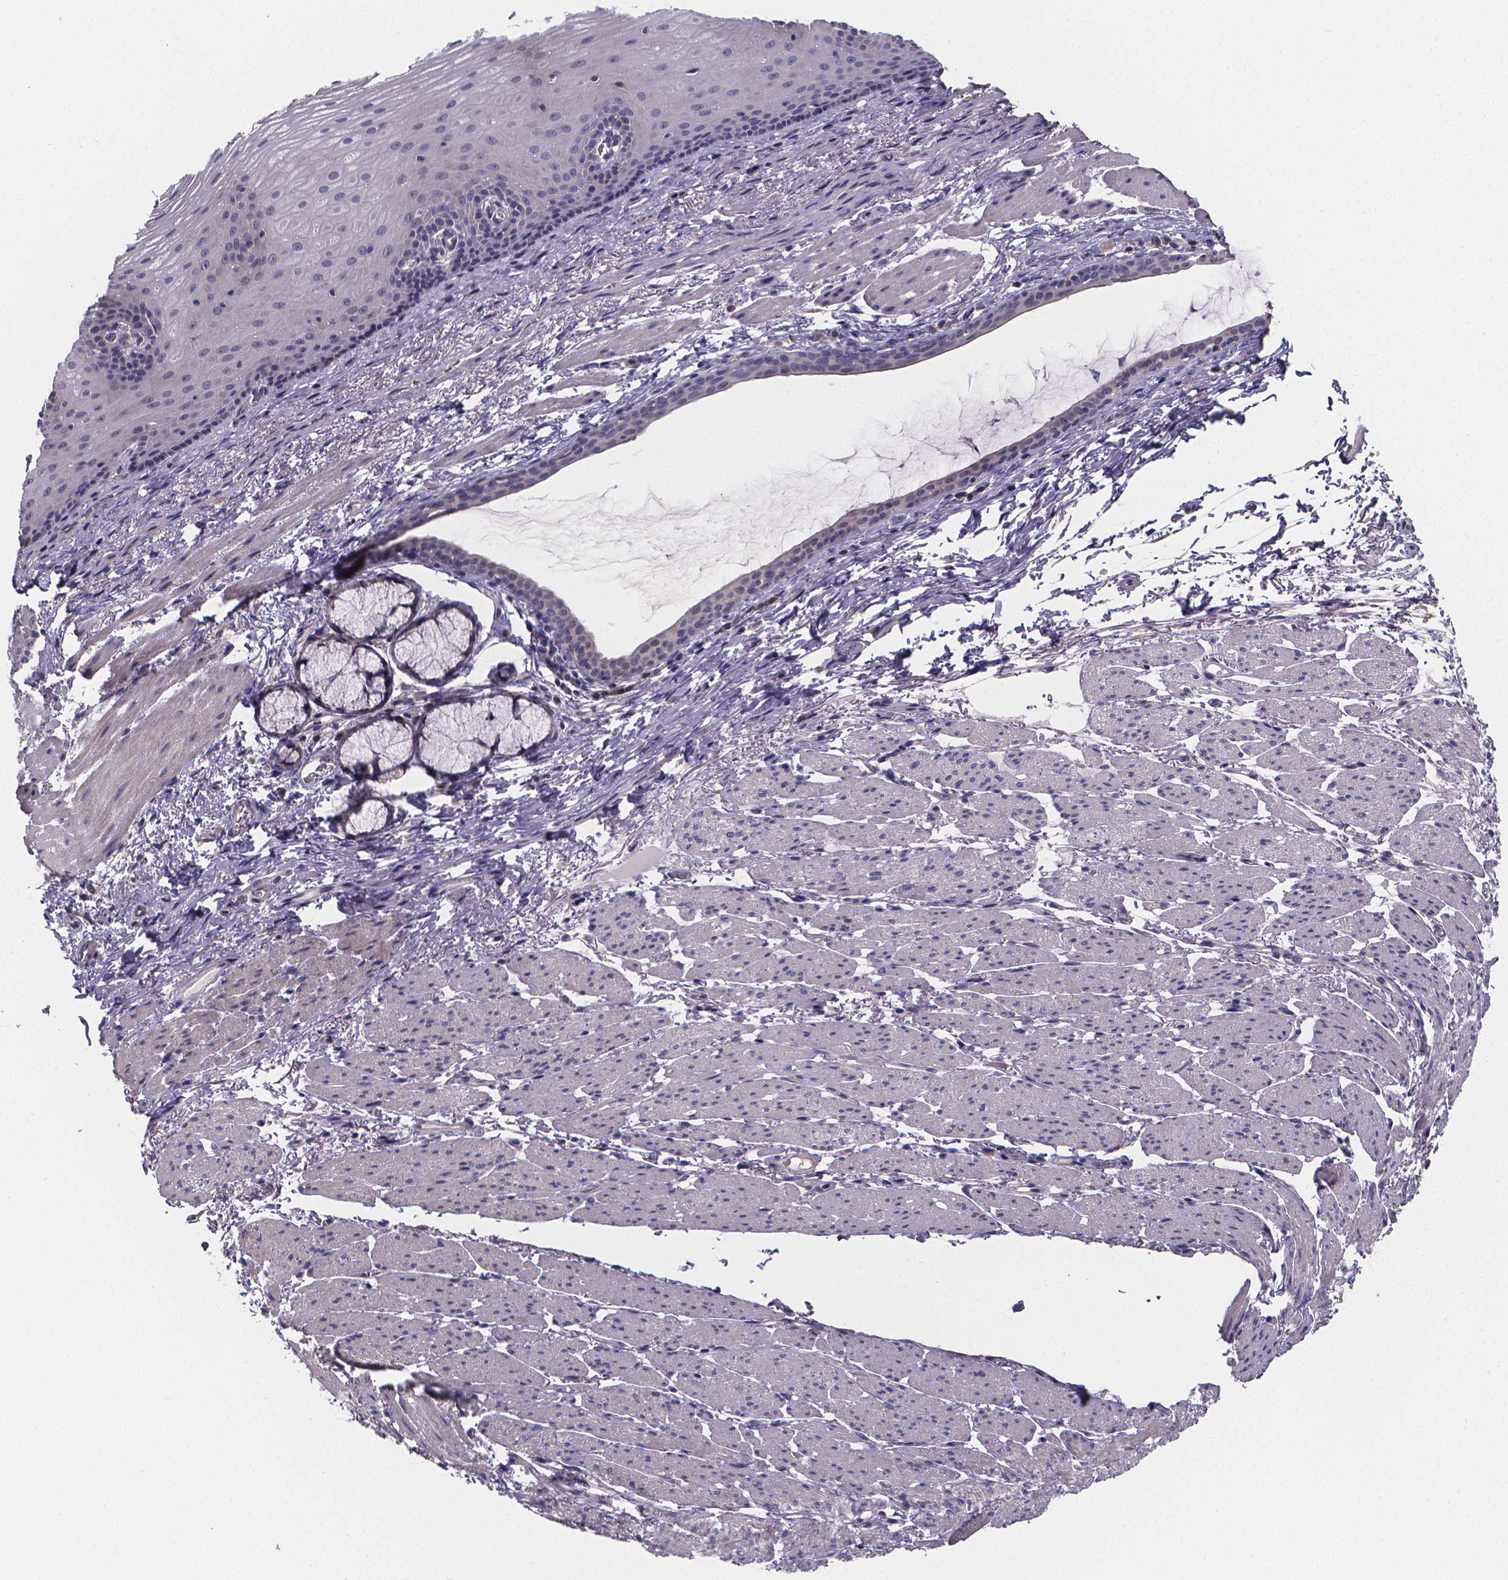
{"staining": {"intensity": "negative", "quantity": "none", "location": "none"}, "tissue": "esophagus", "cell_type": "Squamous epithelial cells", "image_type": "normal", "snomed": [{"axis": "morphology", "description": "Normal tissue, NOS"}, {"axis": "topography", "description": "Esophagus"}], "caption": "DAB (3,3'-diaminobenzidine) immunohistochemical staining of unremarkable esophagus reveals no significant positivity in squamous epithelial cells. The staining is performed using DAB (3,3'-diaminobenzidine) brown chromogen with nuclei counter-stained in using hematoxylin.", "gene": "PAH", "patient": {"sex": "male", "age": 76}}